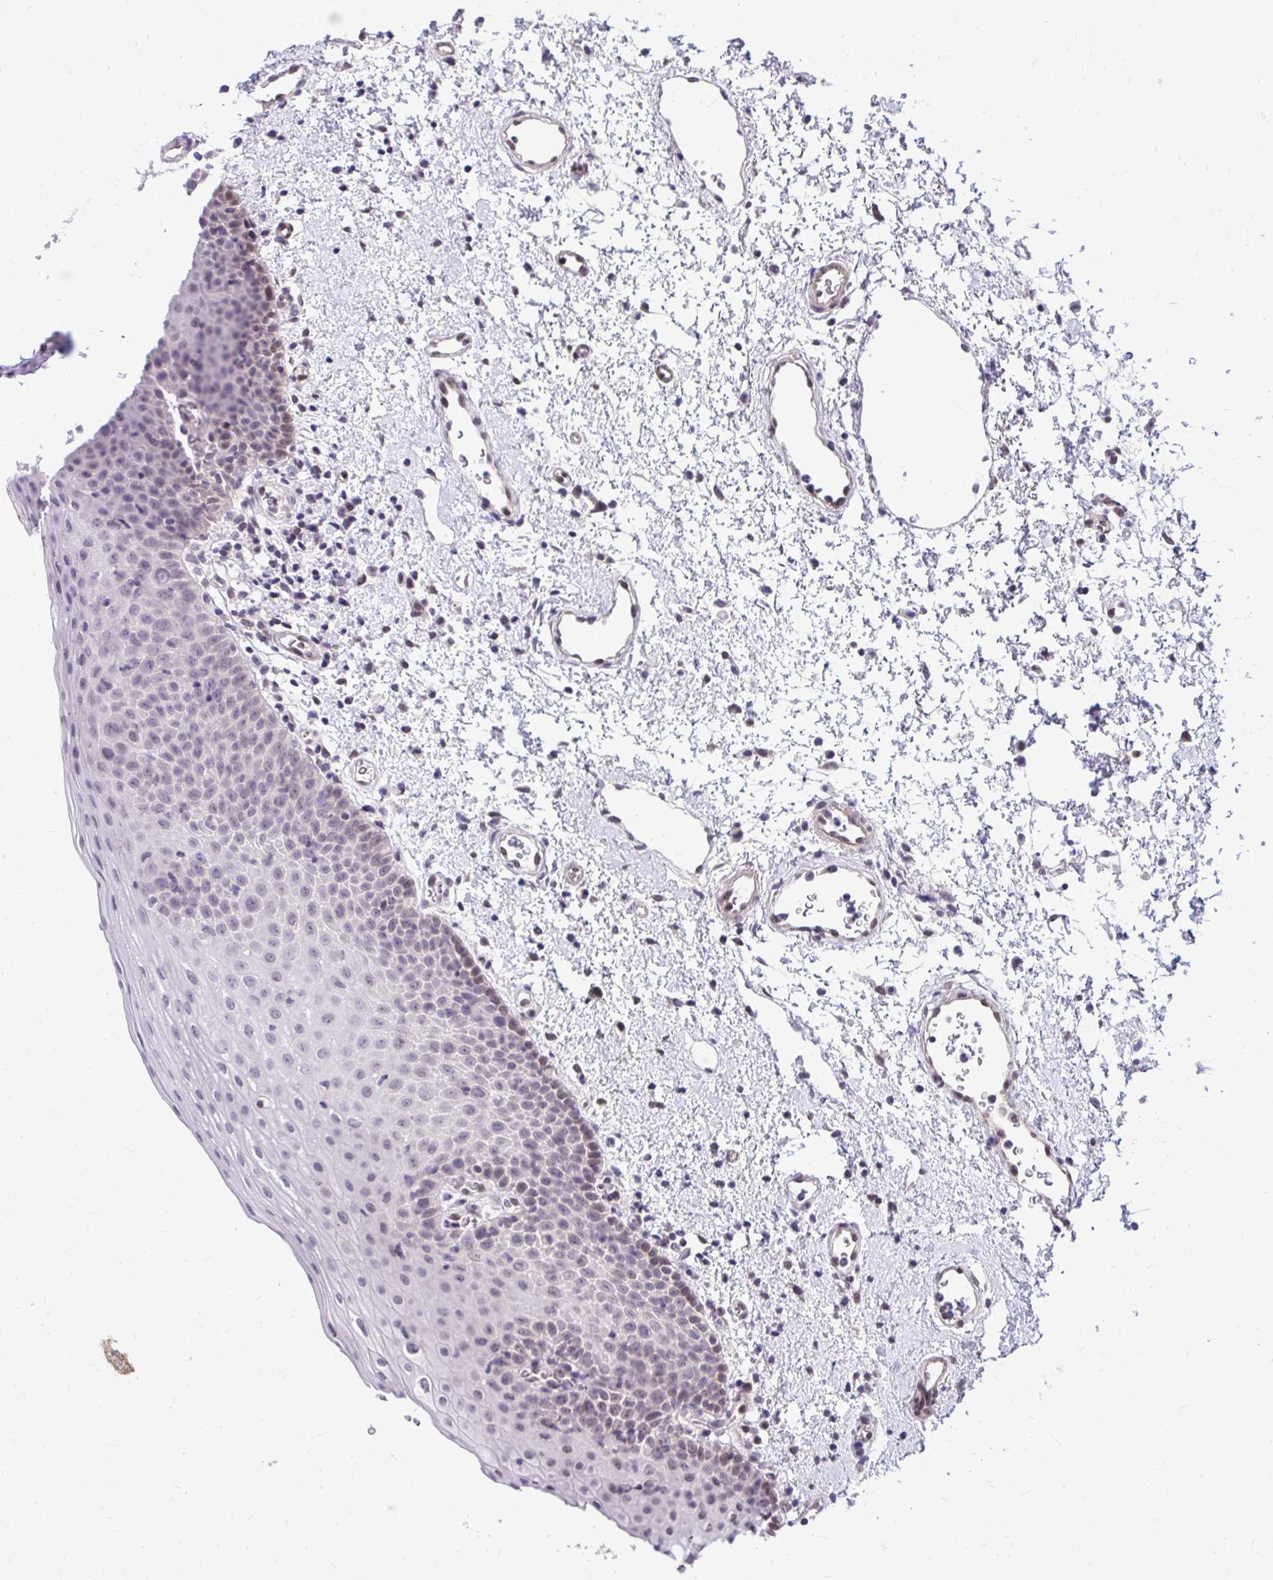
{"staining": {"intensity": "negative", "quantity": "none", "location": "none"}, "tissue": "oral mucosa", "cell_type": "Squamous epithelial cells", "image_type": "normal", "snomed": [{"axis": "morphology", "description": "Normal tissue, NOS"}, {"axis": "topography", "description": "Oral tissue"}, {"axis": "topography", "description": "Head-Neck"}], "caption": "This is an IHC micrograph of normal oral mucosa. There is no expression in squamous epithelial cells.", "gene": "BANF1", "patient": {"sex": "female", "age": 55}}